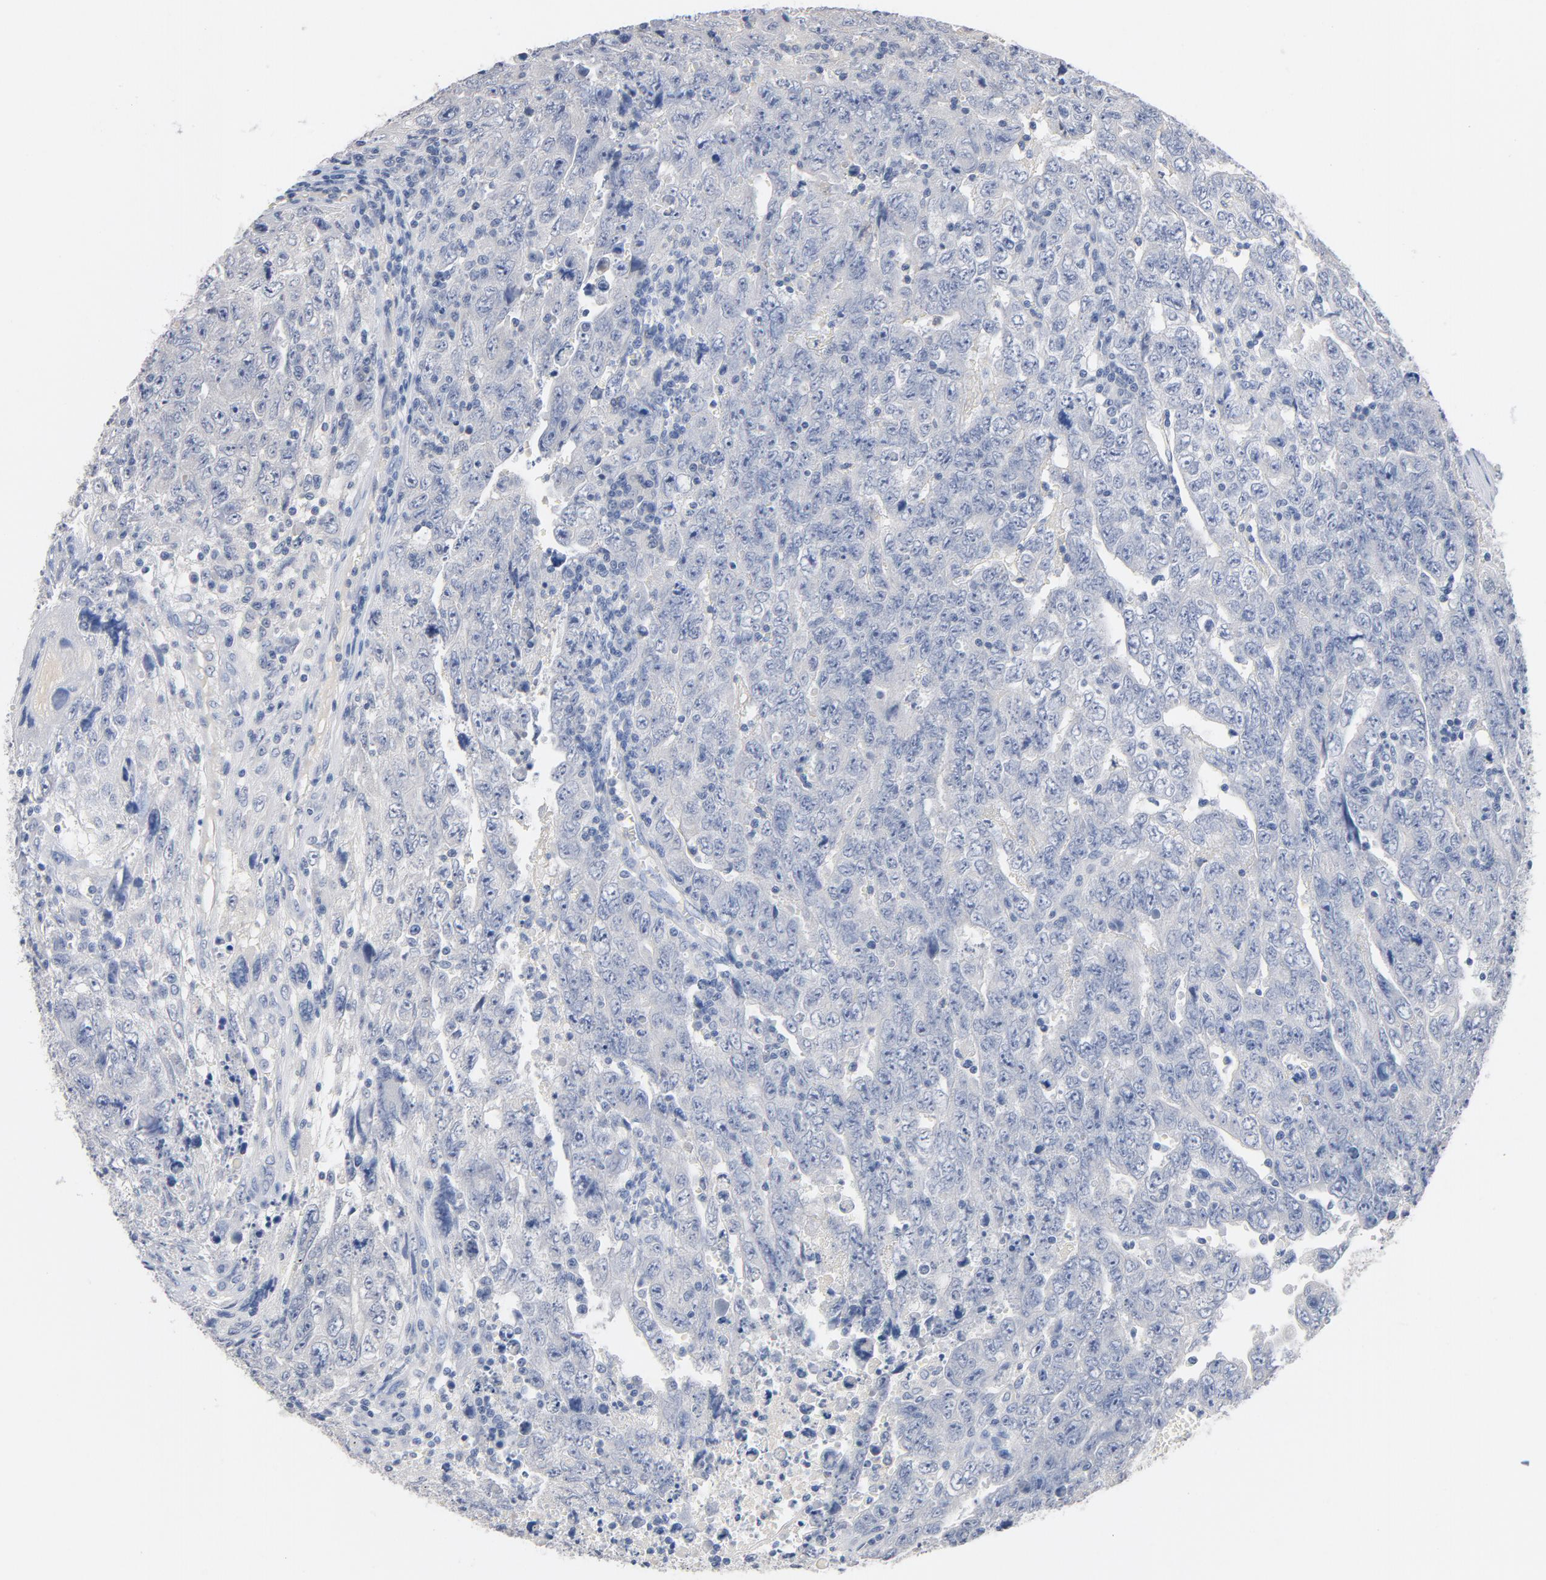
{"staining": {"intensity": "negative", "quantity": "none", "location": "none"}, "tissue": "testis cancer", "cell_type": "Tumor cells", "image_type": "cancer", "snomed": [{"axis": "morphology", "description": "Carcinoma, Embryonal, NOS"}, {"axis": "topography", "description": "Testis"}], "caption": "Immunohistochemistry (IHC) of human embryonal carcinoma (testis) shows no staining in tumor cells.", "gene": "ZCCHC13", "patient": {"sex": "male", "age": 28}}